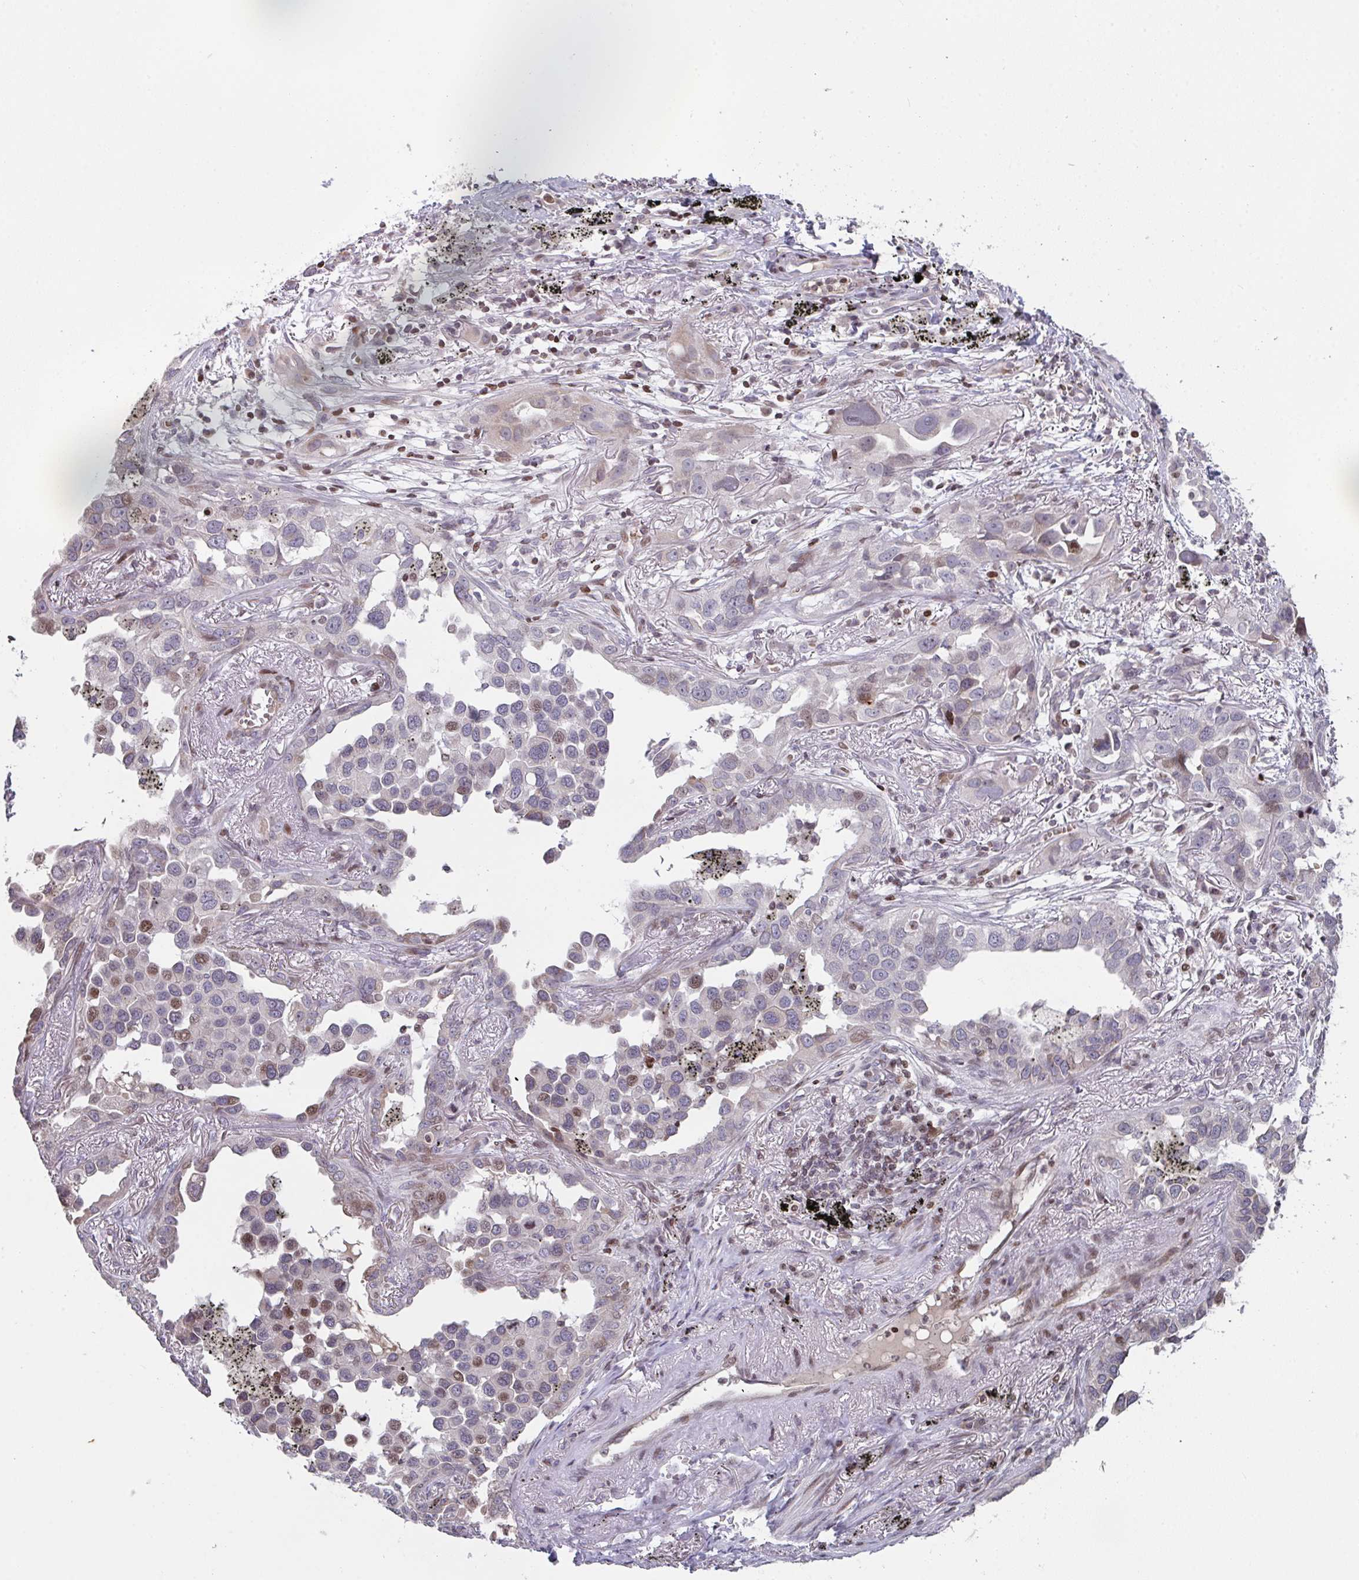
{"staining": {"intensity": "moderate", "quantity": "<25%", "location": "nuclear"}, "tissue": "lung cancer", "cell_type": "Tumor cells", "image_type": "cancer", "snomed": [{"axis": "morphology", "description": "Adenocarcinoma, NOS"}, {"axis": "topography", "description": "Lung"}], "caption": "DAB immunohistochemical staining of adenocarcinoma (lung) reveals moderate nuclear protein expression in approximately <25% of tumor cells.", "gene": "PCDHB8", "patient": {"sex": "male", "age": 67}}